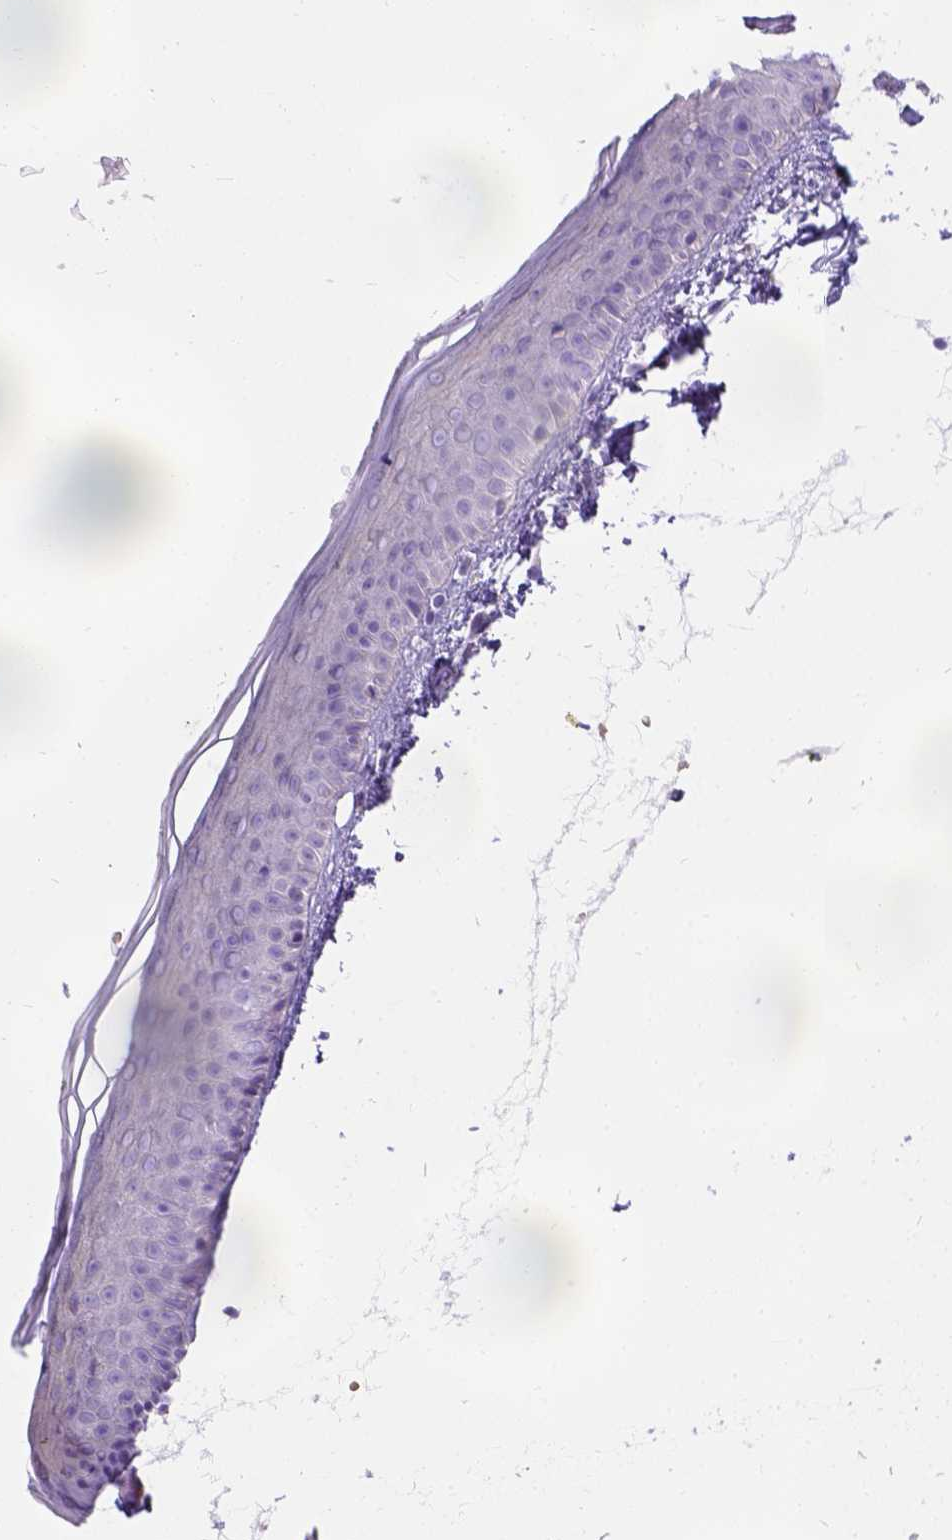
{"staining": {"intensity": "negative", "quantity": "none", "location": "none"}, "tissue": "skin", "cell_type": "Fibroblasts", "image_type": "normal", "snomed": [{"axis": "morphology", "description": "Normal tissue, NOS"}, {"axis": "topography", "description": "Skin"}], "caption": "Immunohistochemistry (IHC) image of benign skin: skin stained with DAB demonstrates no significant protein staining in fibroblasts. (Immunohistochemistry, brightfield microscopy, high magnification).", "gene": "PHF7", "patient": {"sex": "female", "age": 62}}